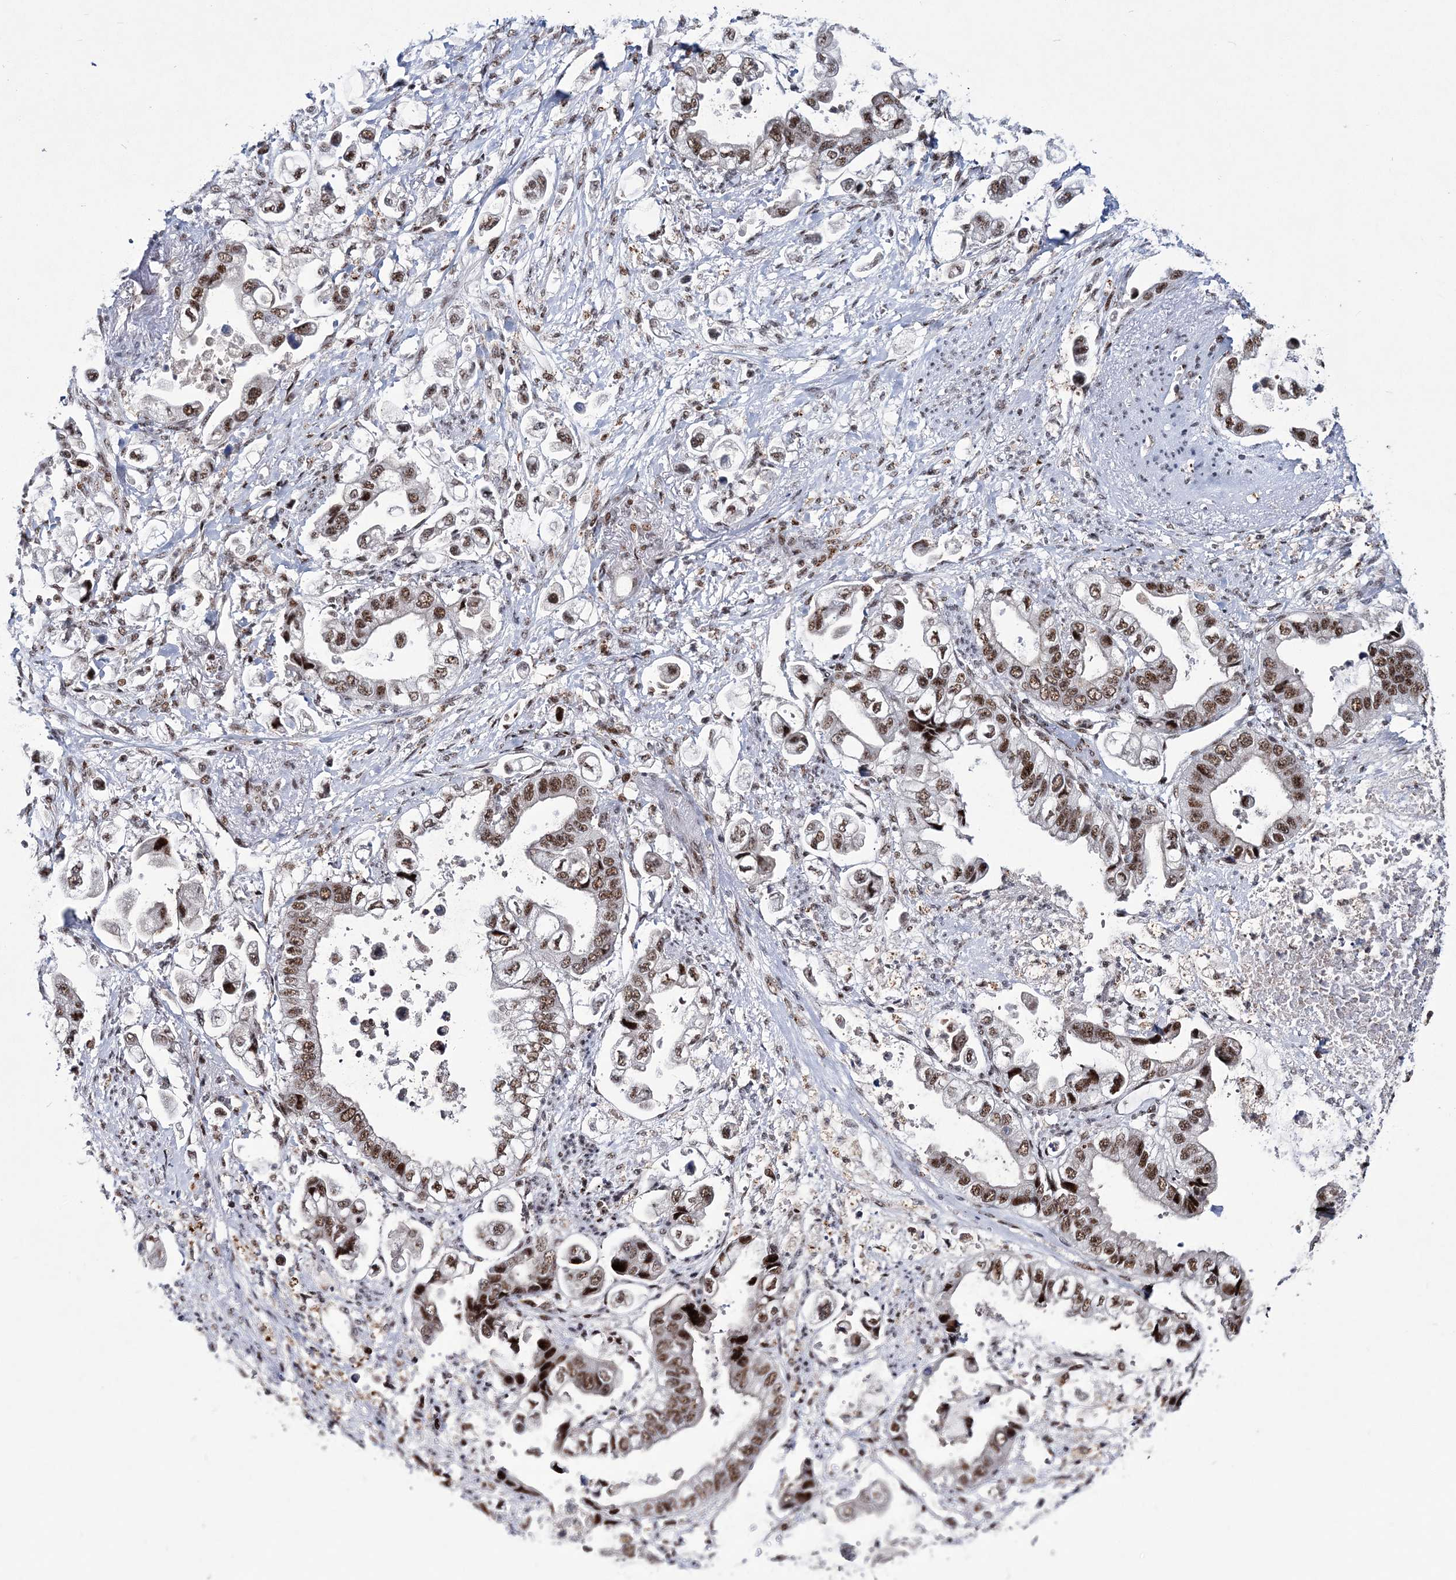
{"staining": {"intensity": "moderate", "quantity": ">75%", "location": "nuclear"}, "tissue": "stomach cancer", "cell_type": "Tumor cells", "image_type": "cancer", "snomed": [{"axis": "morphology", "description": "Adenocarcinoma, NOS"}, {"axis": "topography", "description": "Stomach"}], "caption": "Stomach adenocarcinoma was stained to show a protein in brown. There is medium levels of moderate nuclear positivity in about >75% of tumor cells.", "gene": "TATDN2", "patient": {"sex": "male", "age": 62}}